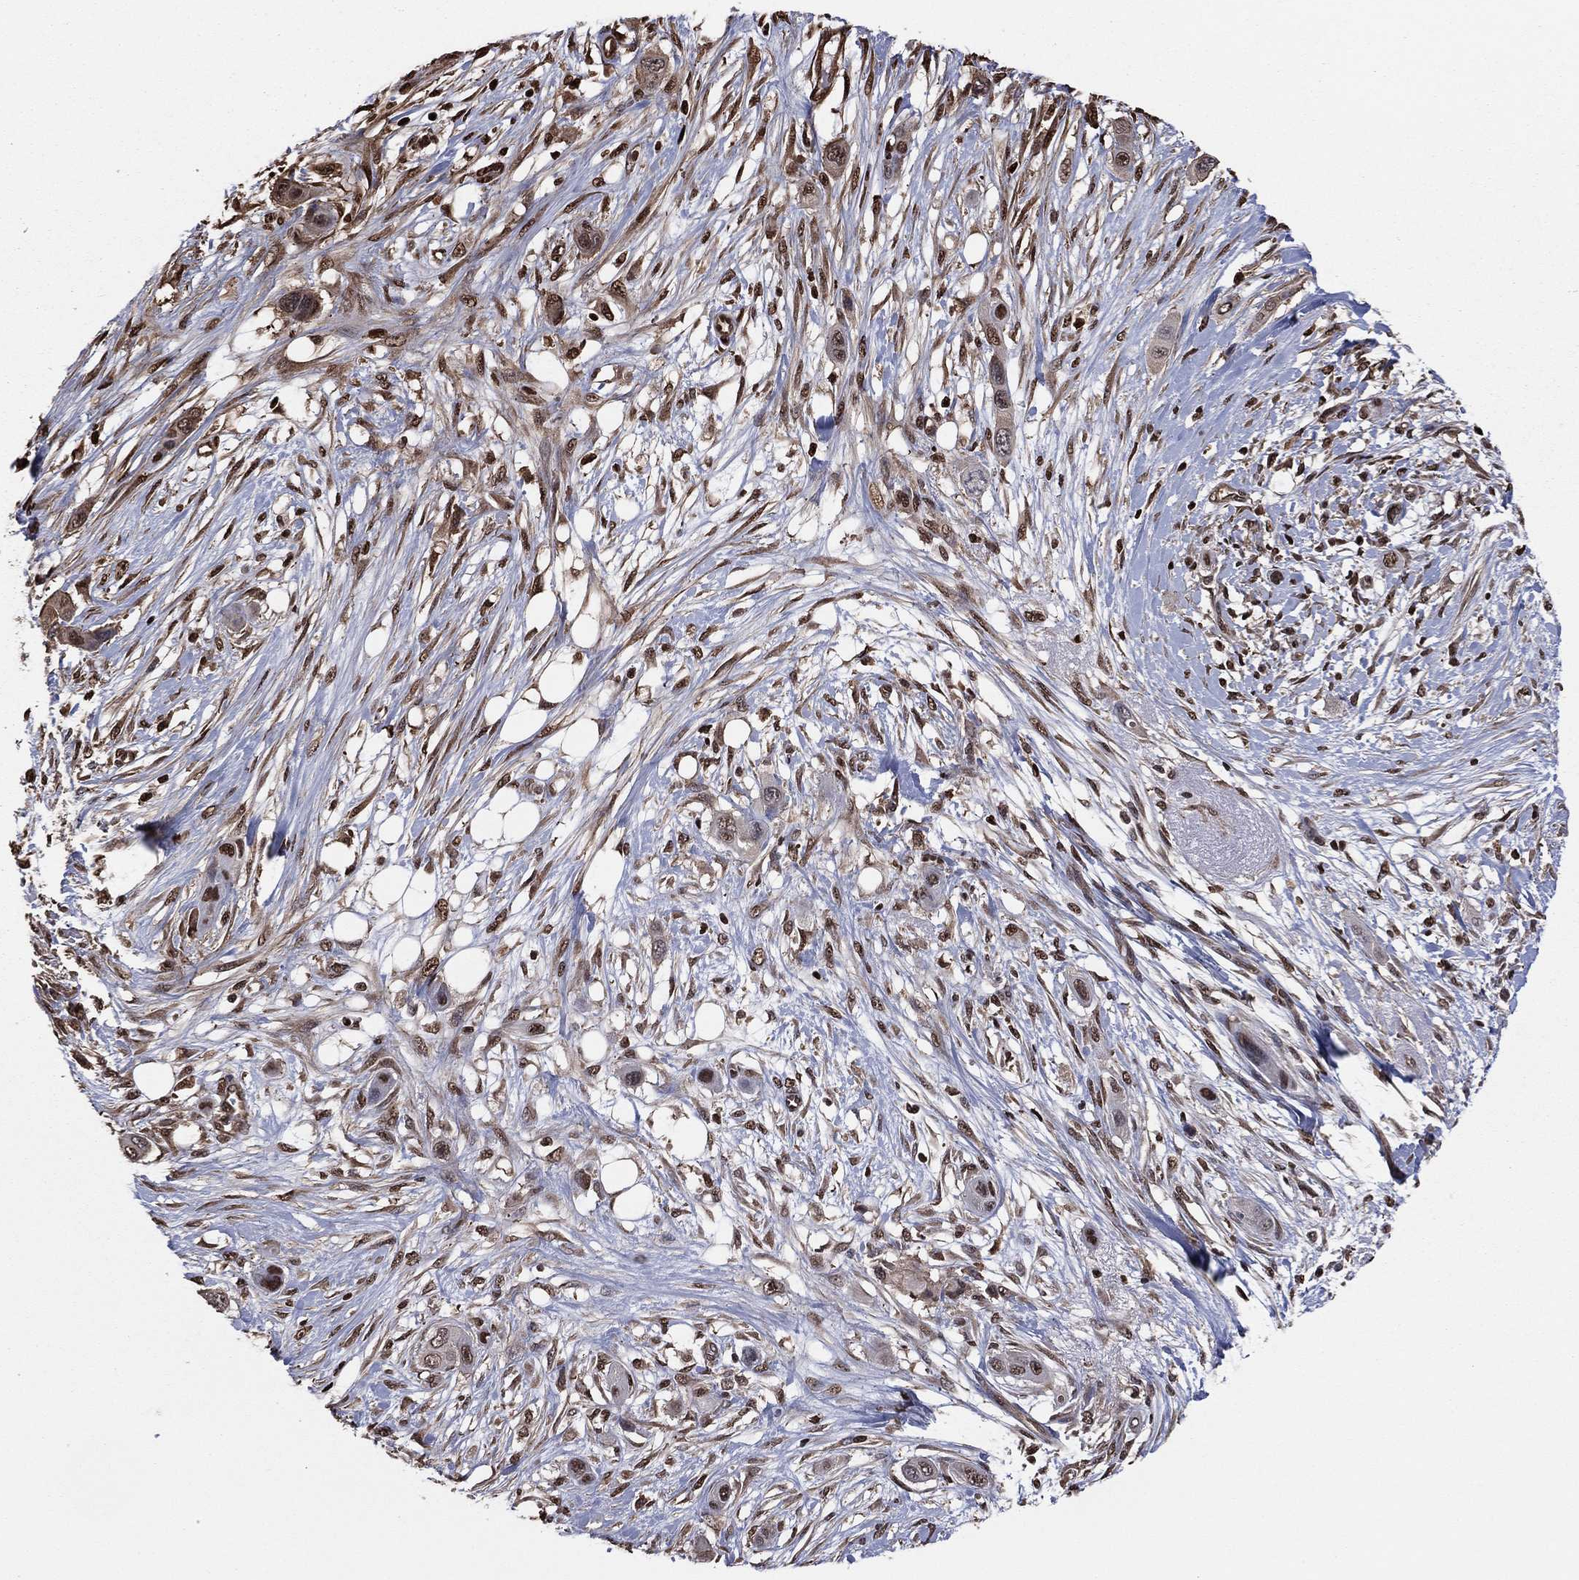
{"staining": {"intensity": "moderate", "quantity": "25%-75%", "location": "nuclear"}, "tissue": "skin cancer", "cell_type": "Tumor cells", "image_type": "cancer", "snomed": [{"axis": "morphology", "description": "Squamous cell carcinoma, NOS"}, {"axis": "topography", "description": "Skin"}], "caption": "A micrograph showing moderate nuclear staining in approximately 25%-75% of tumor cells in skin squamous cell carcinoma, as visualized by brown immunohistochemical staining.", "gene": "GAPDH", "patient": {"sex": "male", "age": 79}}